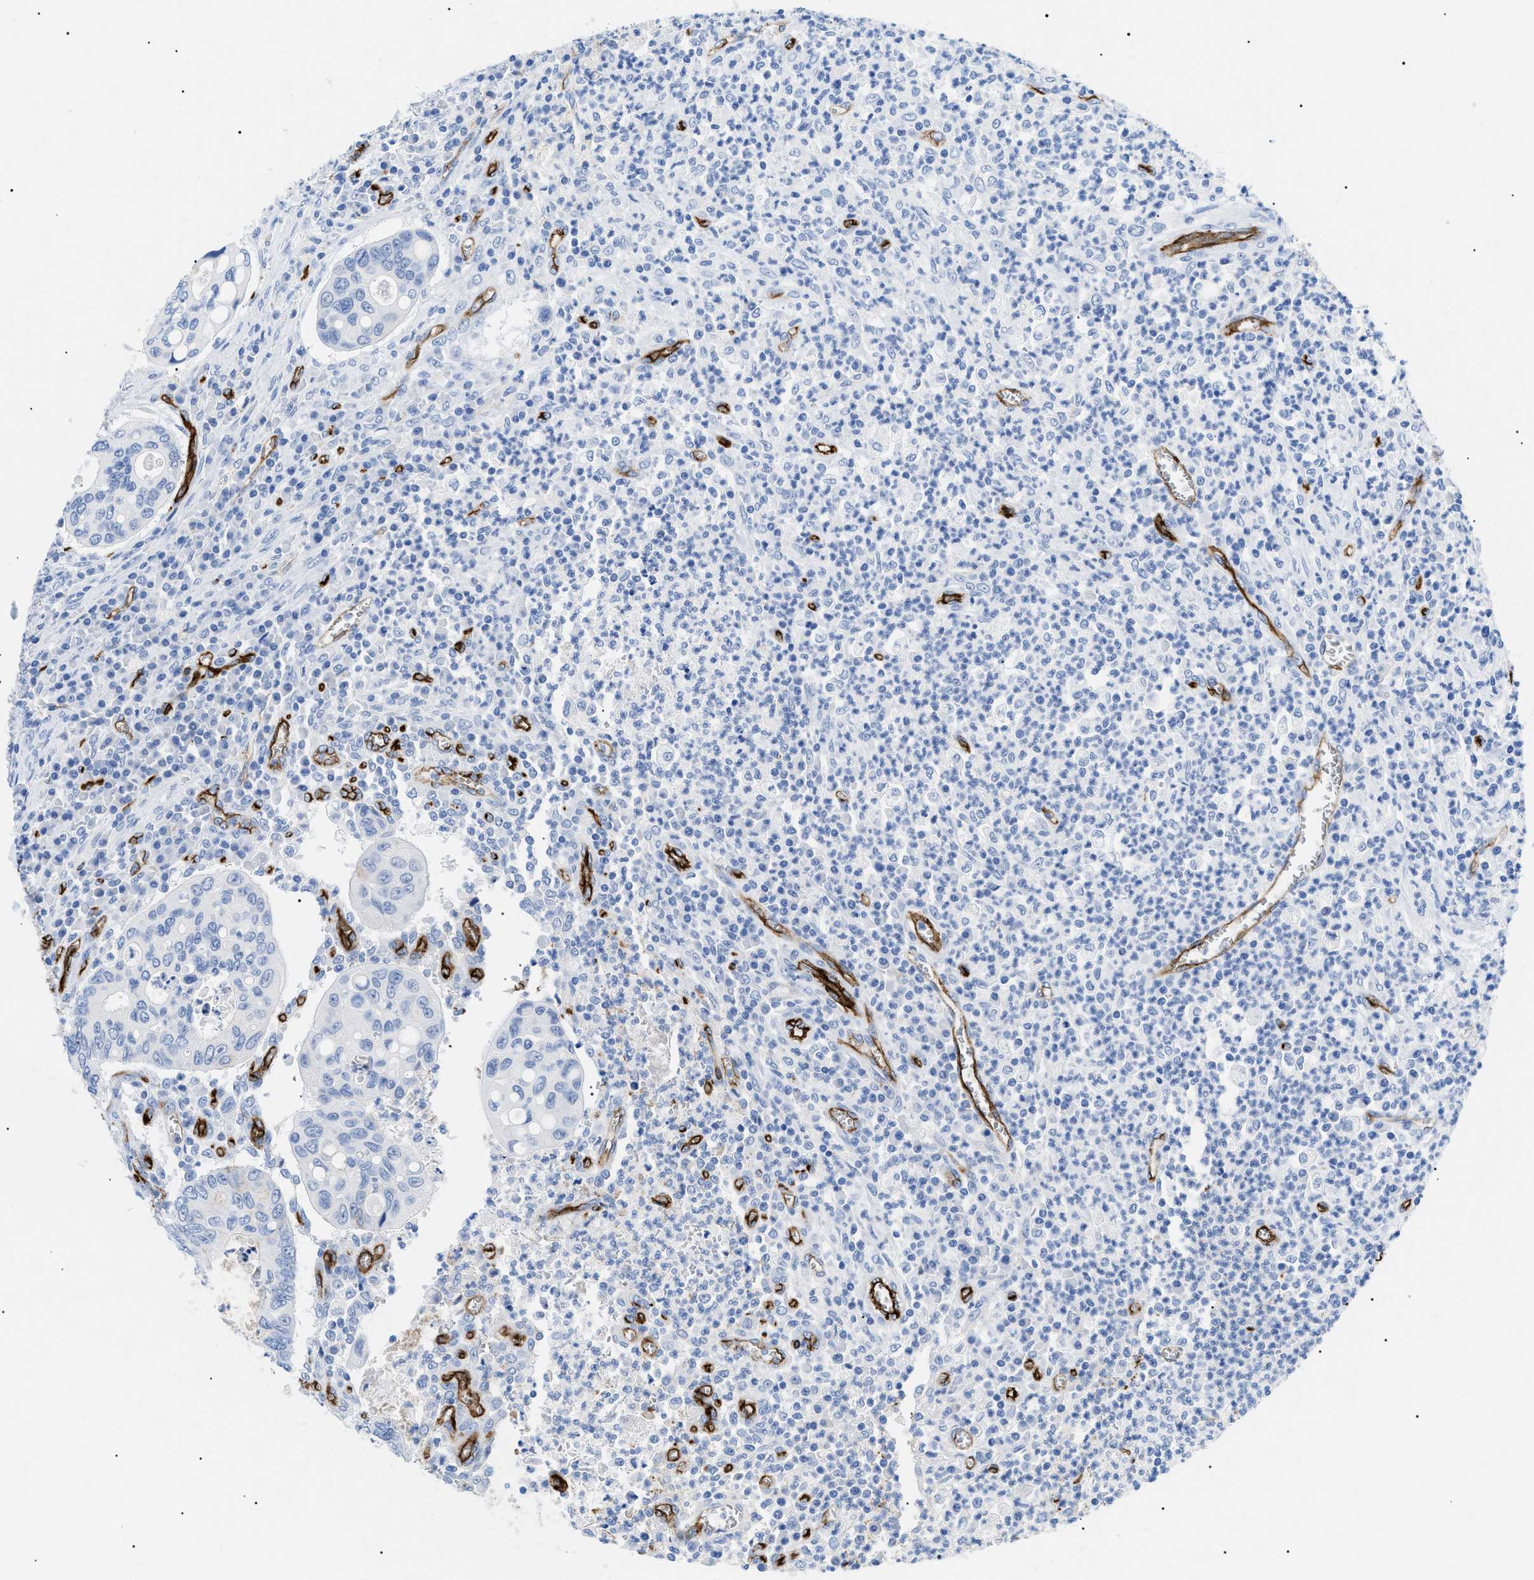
{"staining": {"intensity": "negative", "quantity": "none", "location": "none"}, "tissue": "colorectal cancer", "cell_type": "Tumor cells", "image_type": "cancer", "snomed": [{"axis": "morphology", "description": "Inflammation, NOS"}, {"axis": "morphology", "description": "Adenocarcinoma, NOS"}, {"axis": "topography", "description": "Colon"}], "caption": "Adenocarcinoma (colorectal) stained for a protein using immunohistochemistry (IHC) reveals no expression tumor cells.", "gene": "PODXL", "patient": {"sex": "male", "age": 72}}